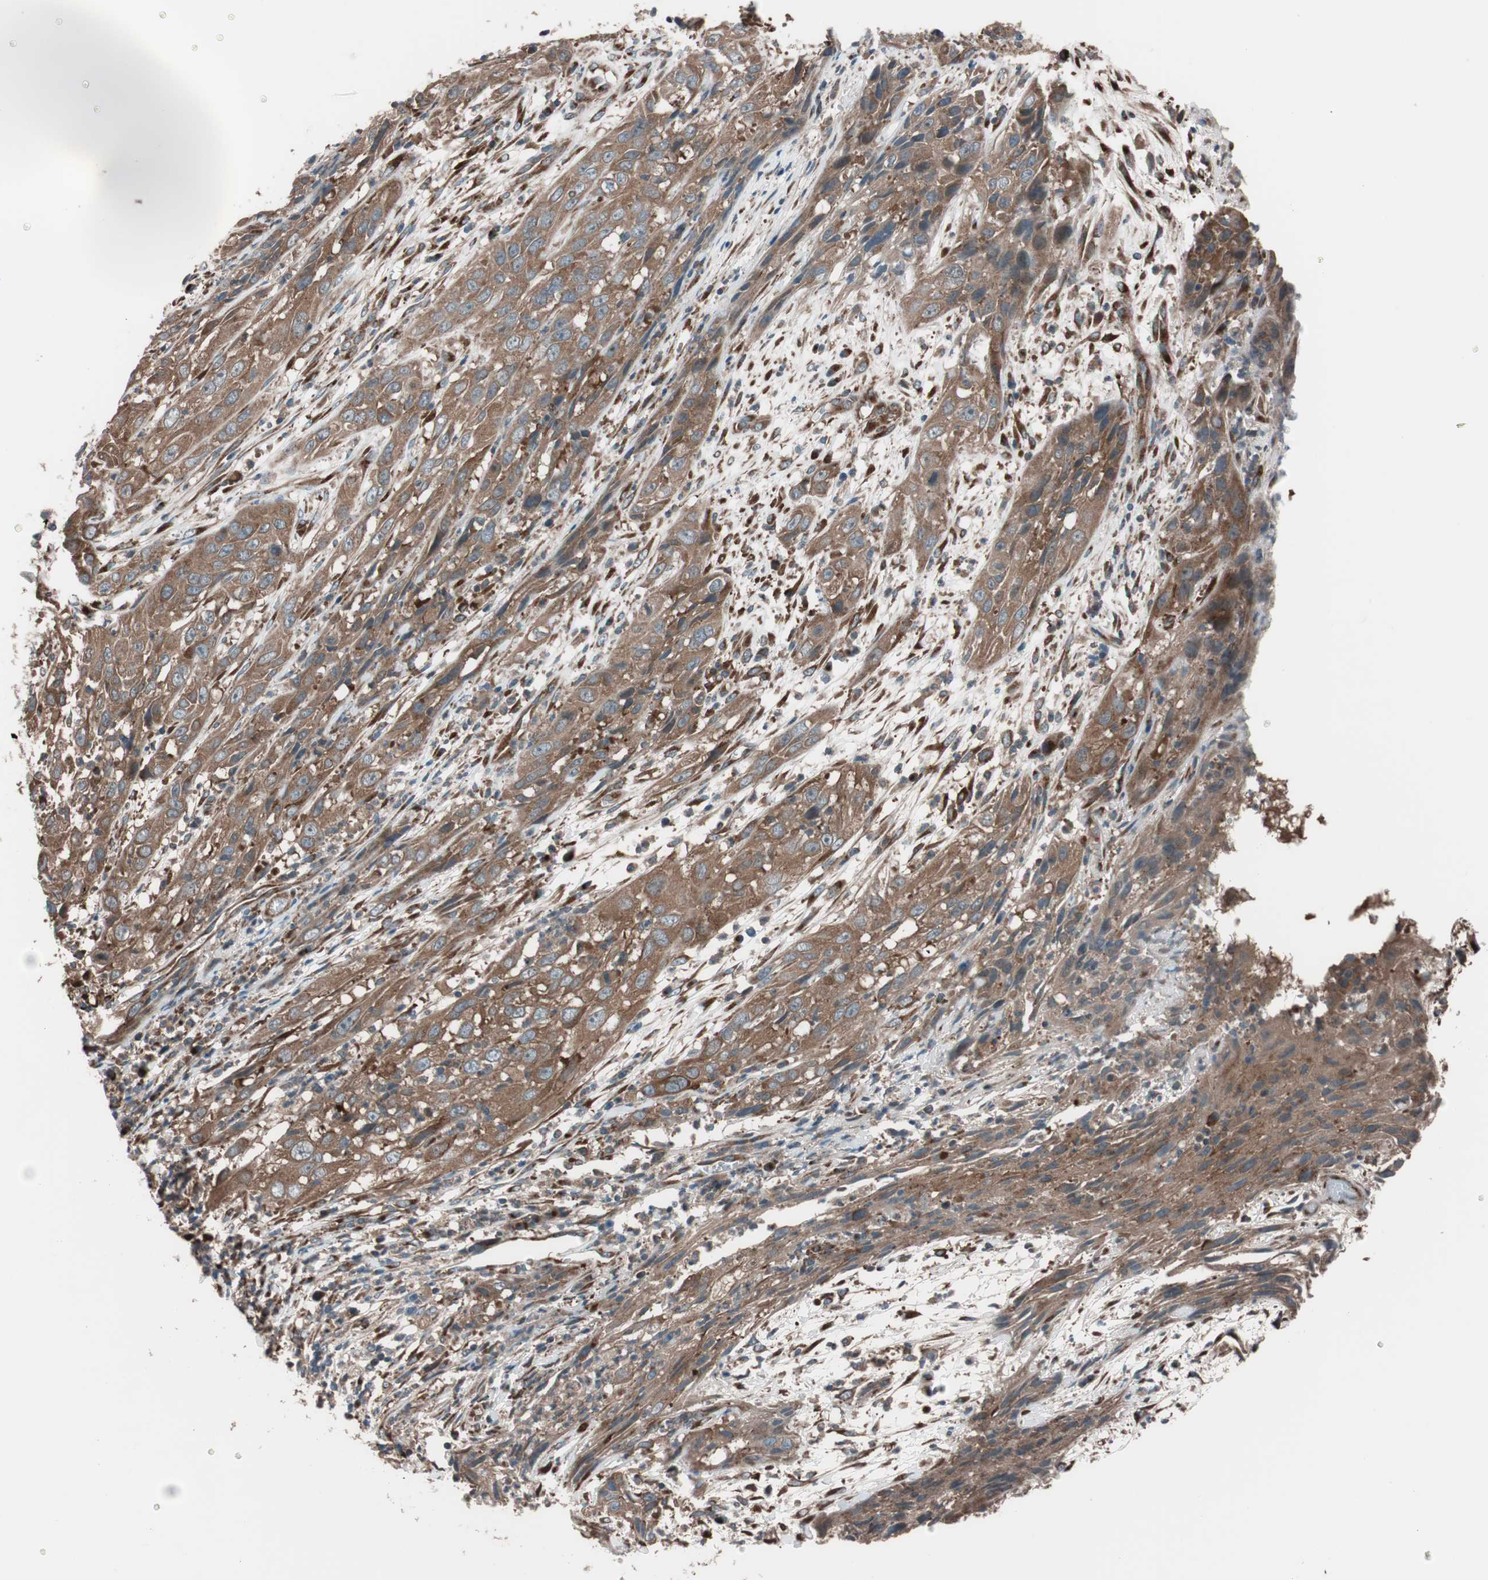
{"staining": {"intensity": "strong", "quantity": ">75%", "location": "cytoplasmic/membranous"}, "tissue": "cervical cancer", "cell_type": "Tumor cells", "image_type": "cancer", "snomed": [{"axis": "morphology", "description": "Squamous cell carcinoma, NOS"}, {"axis": "topography", "description": "Cervix"}], "caption": "Cervical cancer (squamous cell carcinoma) stained with immunohistochemistry (IHC) shows strong cytoplasmic/membranous expression in about >75% of tumor cells.", "gene": "SEC31A", "patient": {"sex": "female", "age": 32}}